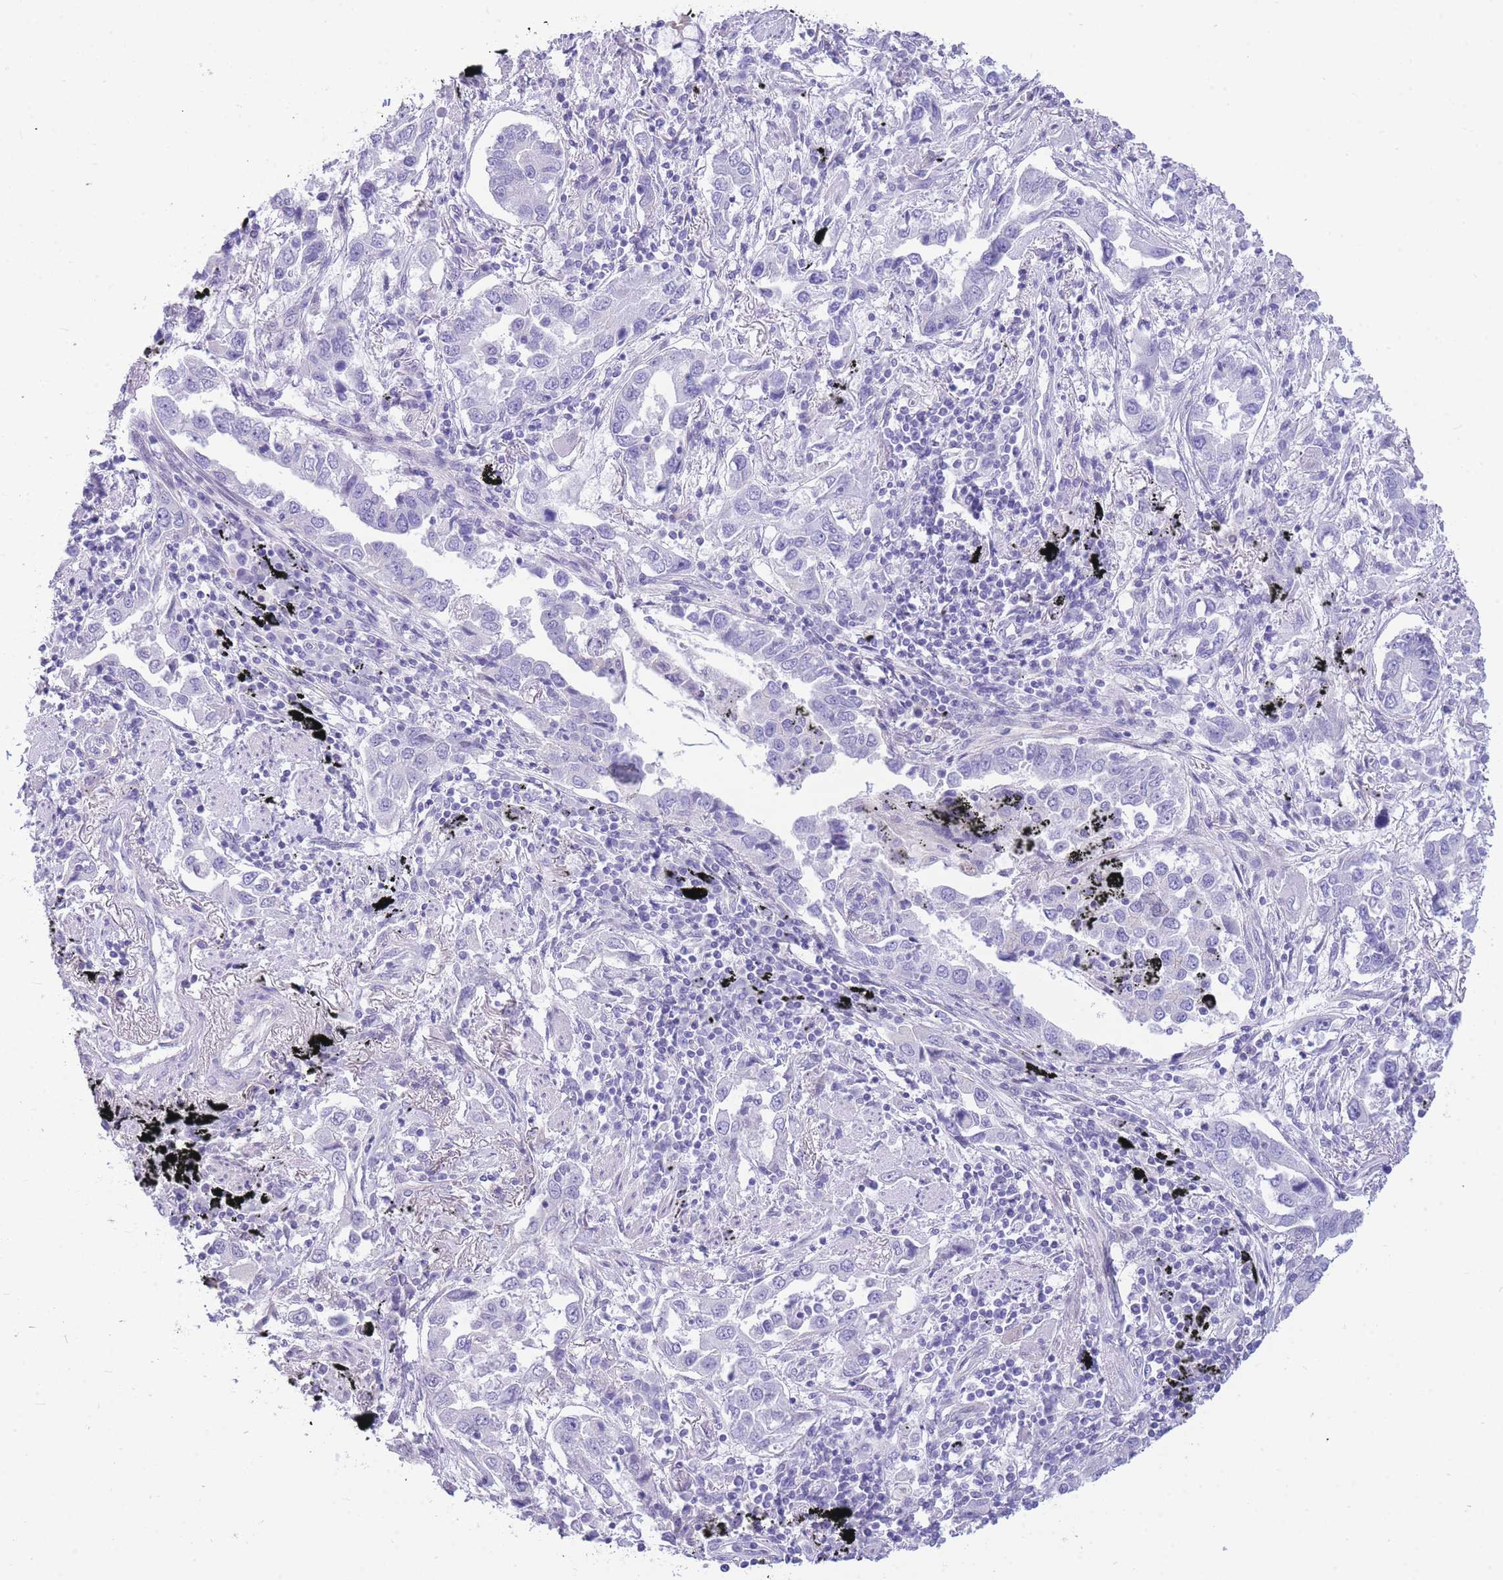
{"staining": {"intensity": "negative", "quantity": "none", "location": "none"}, "tissue": "lung cancer", "cell_type": "Tumor cells", "image_type": "cancer", "snomed": [{"axis": "morphology", "description": "Adenocarcinoma, NOS"}, {"axis": "topography", "description": "Lung"}], "caption": "IHC histopathology image of neoplastic tissue: human lung adenocarcinoma stained with DAB displays no significant protein staining in tumor cells.", "gene": "ZNF311", "patient": {"sex": "male", "age": 67}}